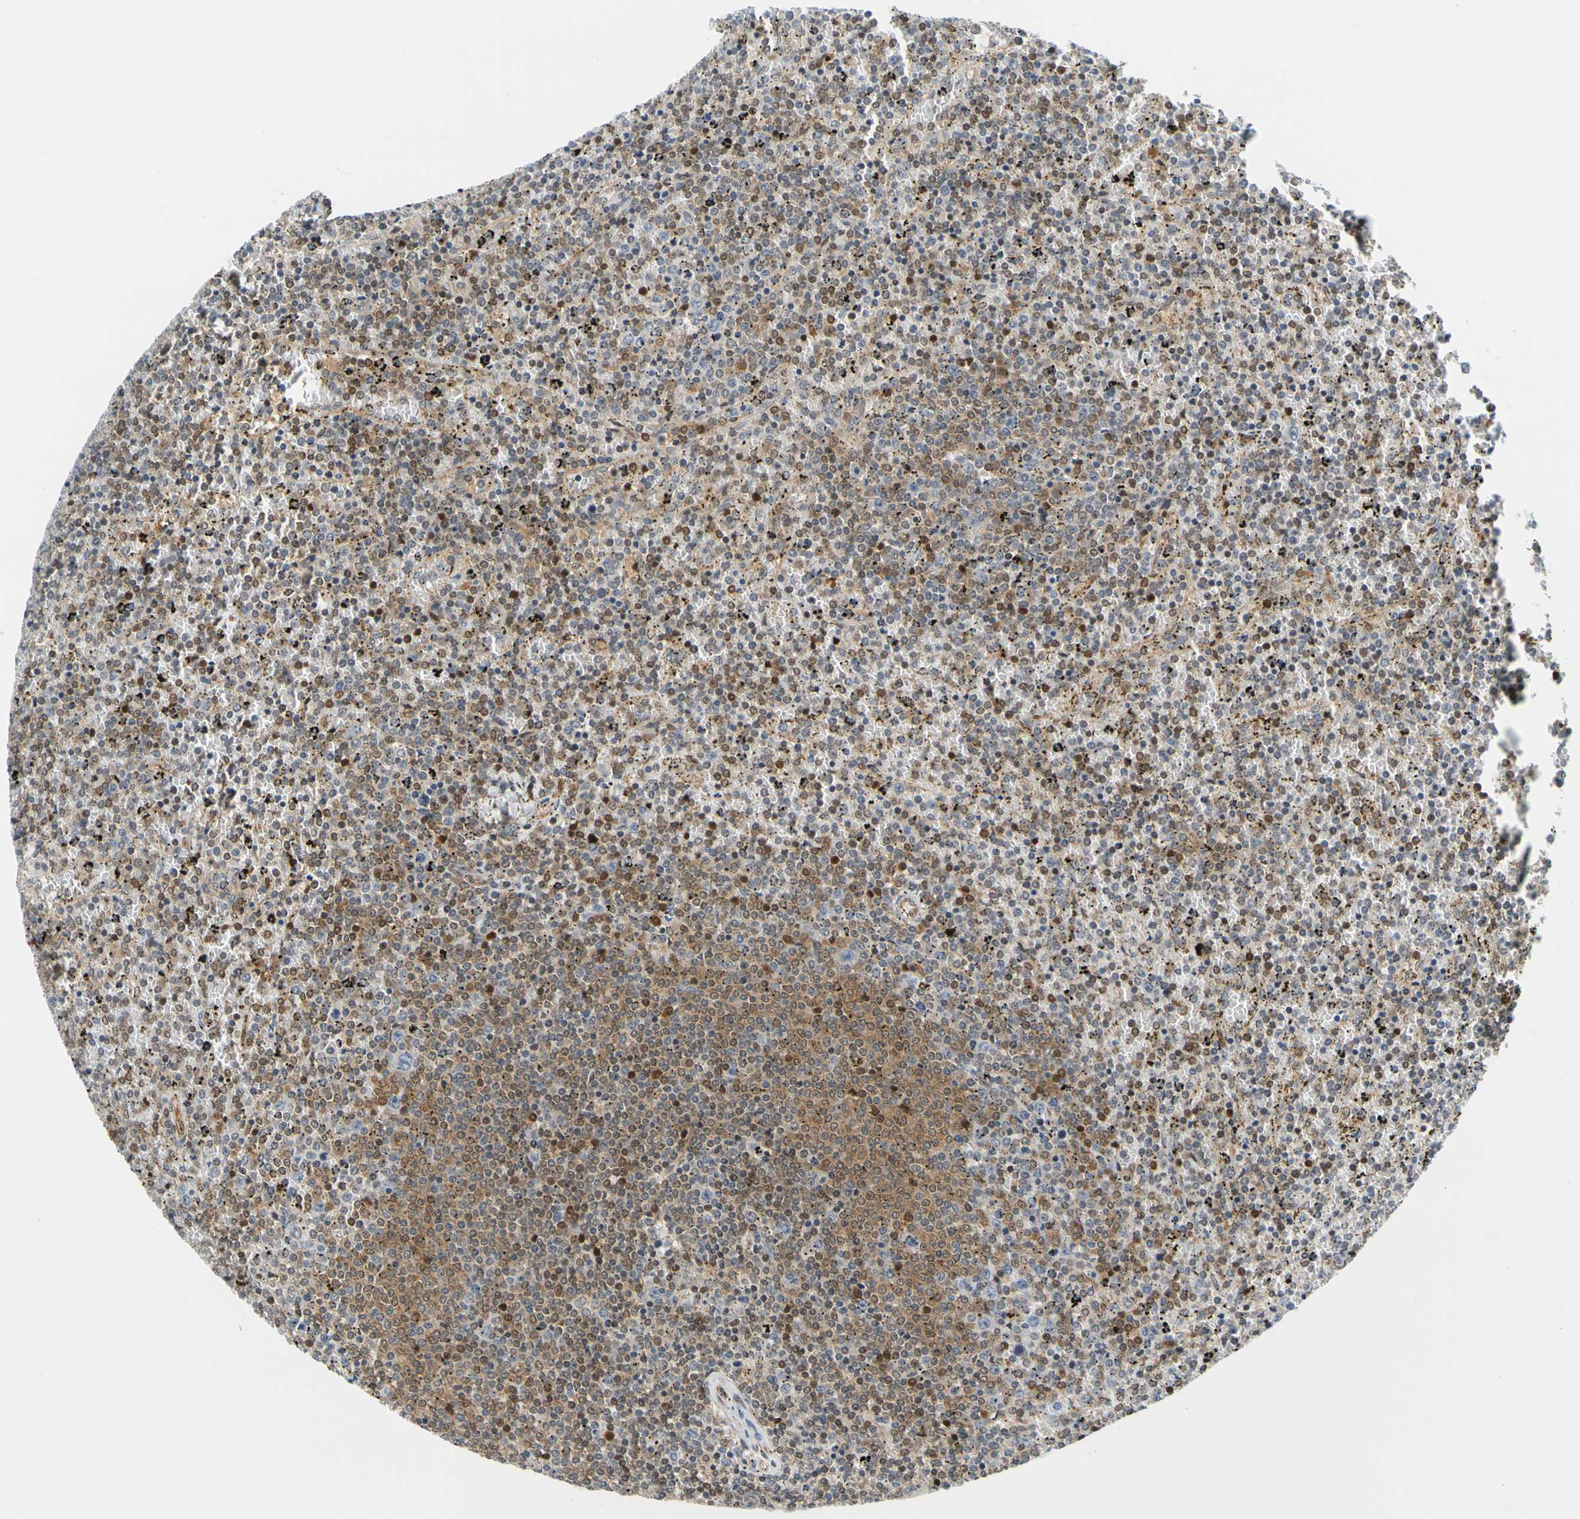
{"staining": {"intensity": "moderate", "quantity": ">75%", "location": "cytoplasmic/membranous,nuclear"}, "tissue": "lymphoma", "cell_type": "Tumor cells", "image_type": "cancer", "snomed": [{"axis": "morphology", "description": "Malignant lymphoma, non-Hodgkin's type, Low grade"}, {"axis": "topography", "description": "Spleen"}], "caption": "High-magnification brightfield microscopy of lymphoma stained with DAB (3,3'-diaminobenzidine) (brown) and counterstained with hematoxylin (blue). tumor cells exhibit moderate cytoplasmic/membranous and nuclear staining is appreciated in approximately>75% of cells.", "gene": "MAPK9", "patient": {"sex": "female", "age": 77}}